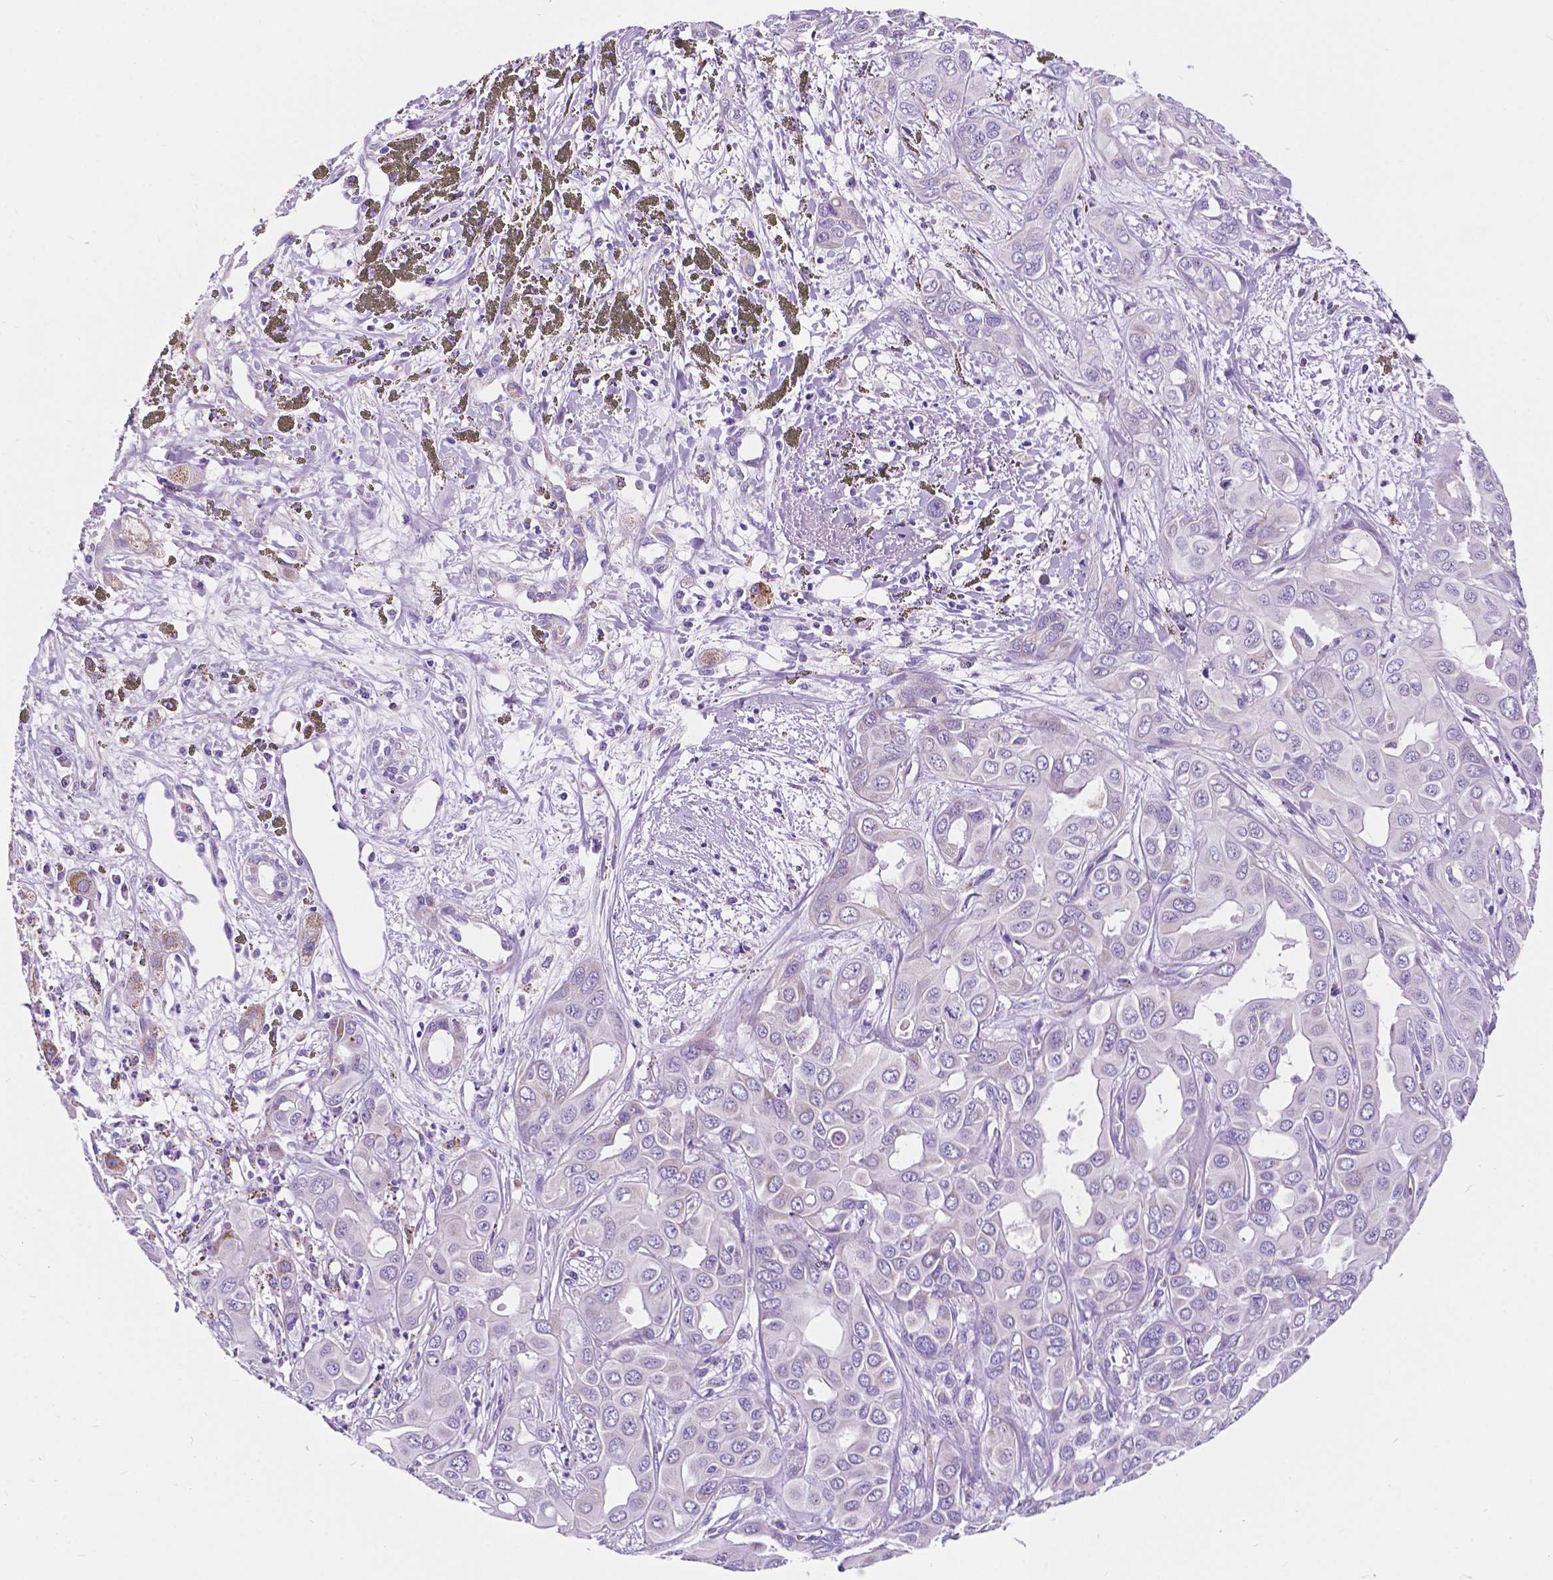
{"staining": {"intensity": "negative", "quantity": "none", "location": "none"}, "tissue": "liver cancer", "cell_type": "Tumor cells", "image_type": "cancer", "snomed": [{"axis": "morphology", "description": "Cholangiocarcinoma"}, {"axis": "topography", "description": "Liver"}], "caption": "There is no significant expression in tumor cells of liver cancer (cholangiocarcinoma).", "gene": "TRPV5", "patient": {"sex": "female", "age": 60}}